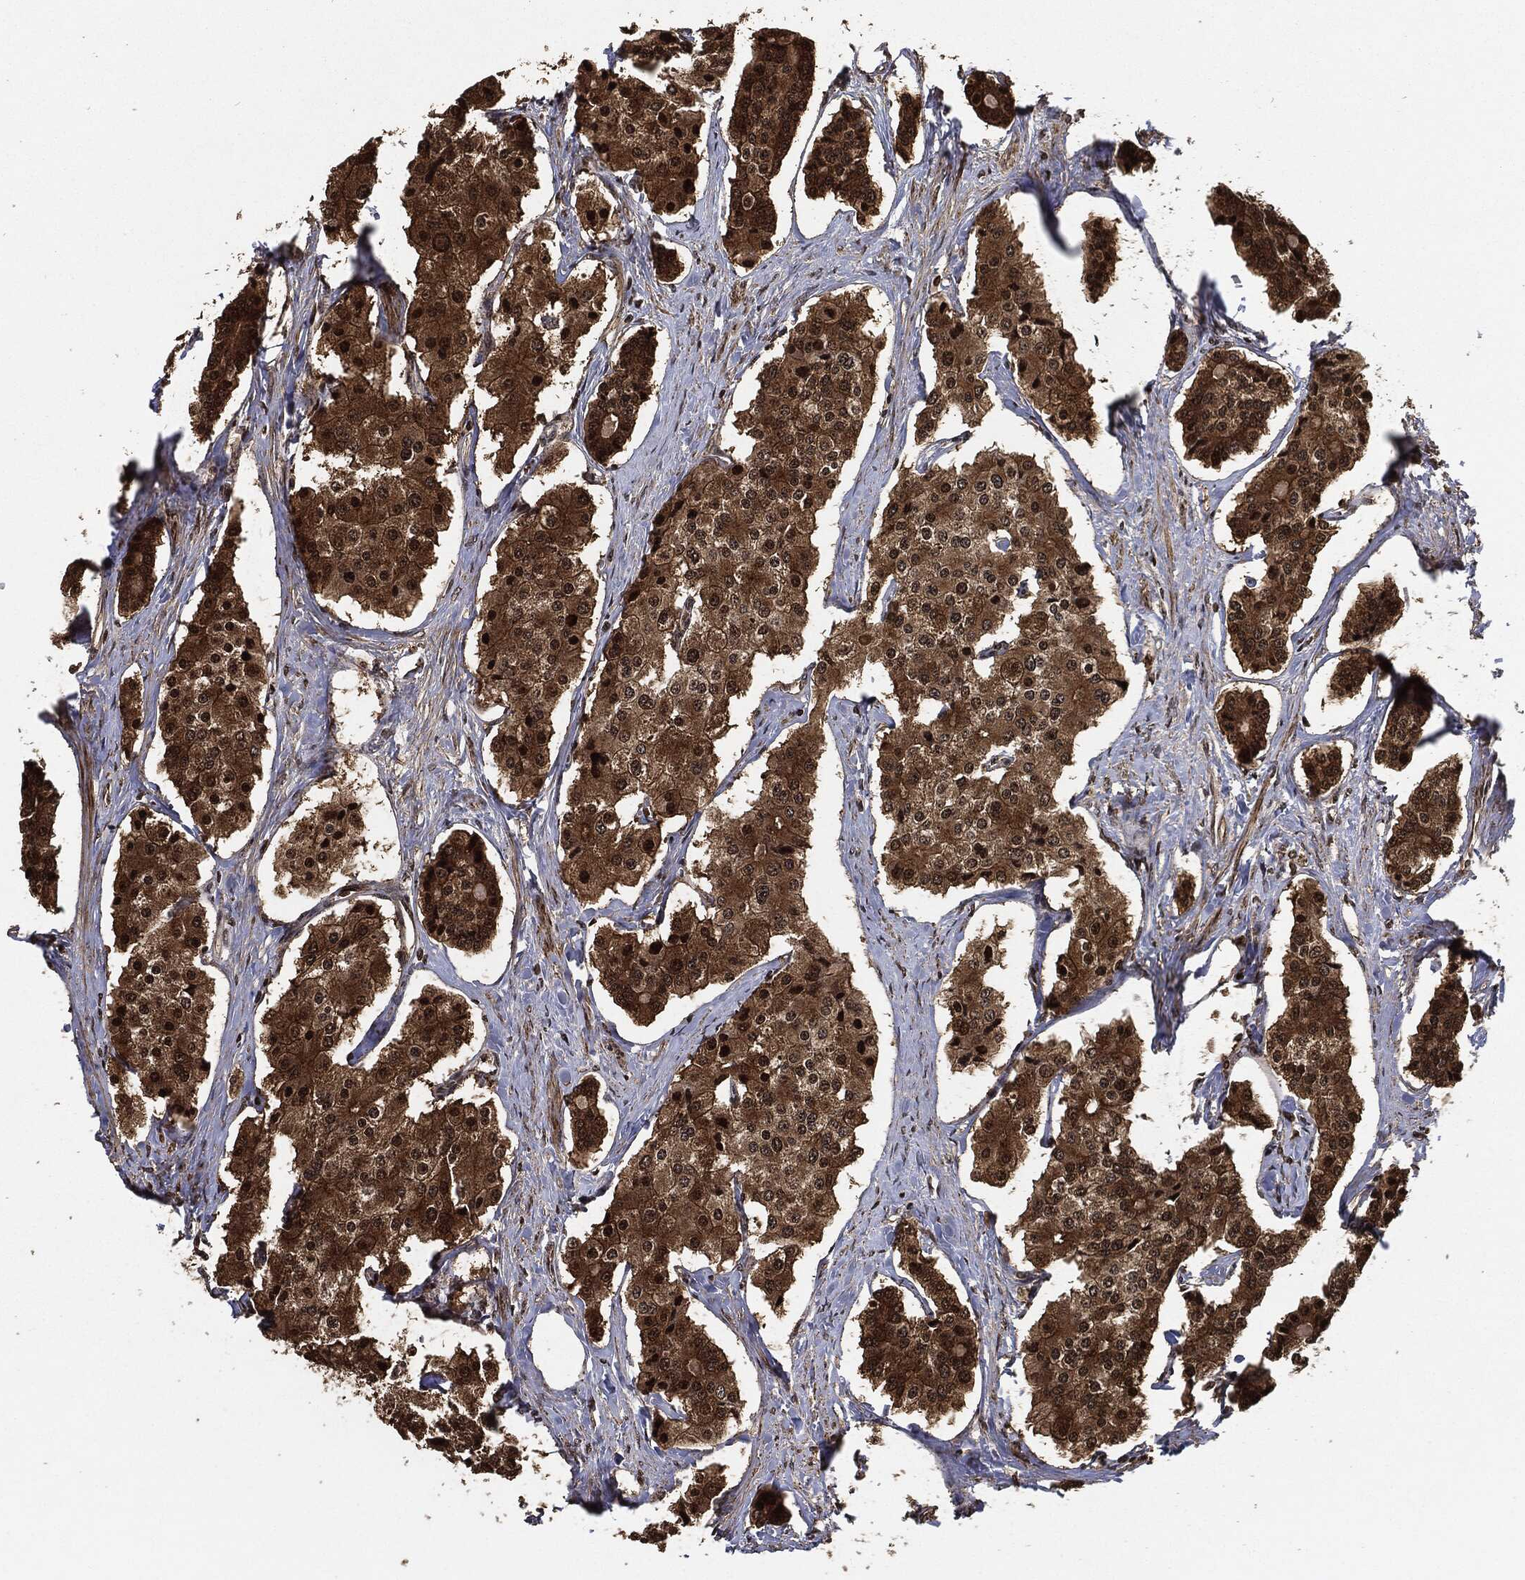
{"staining": {"intensity": "moderate", "quantity": ">75%", "location": "cytoplasmic/membranous"}, "tissue": "carcinoid", "cell_type": "Tumor cells", "image_type": "cancer", "snomed": [{"axis": "morphology", "description": "Carcinoid, malignant, NOS"}, {"axis": "topography", "description": "Small intestine"}], "caption": "The image demonstrates a brown stain indicating the presence of a protein in the cytoplasmic/membranous of tumor cells in carcinoid.", "gene": "PDK1", "patient": {"sex": "female", "age": 65}}